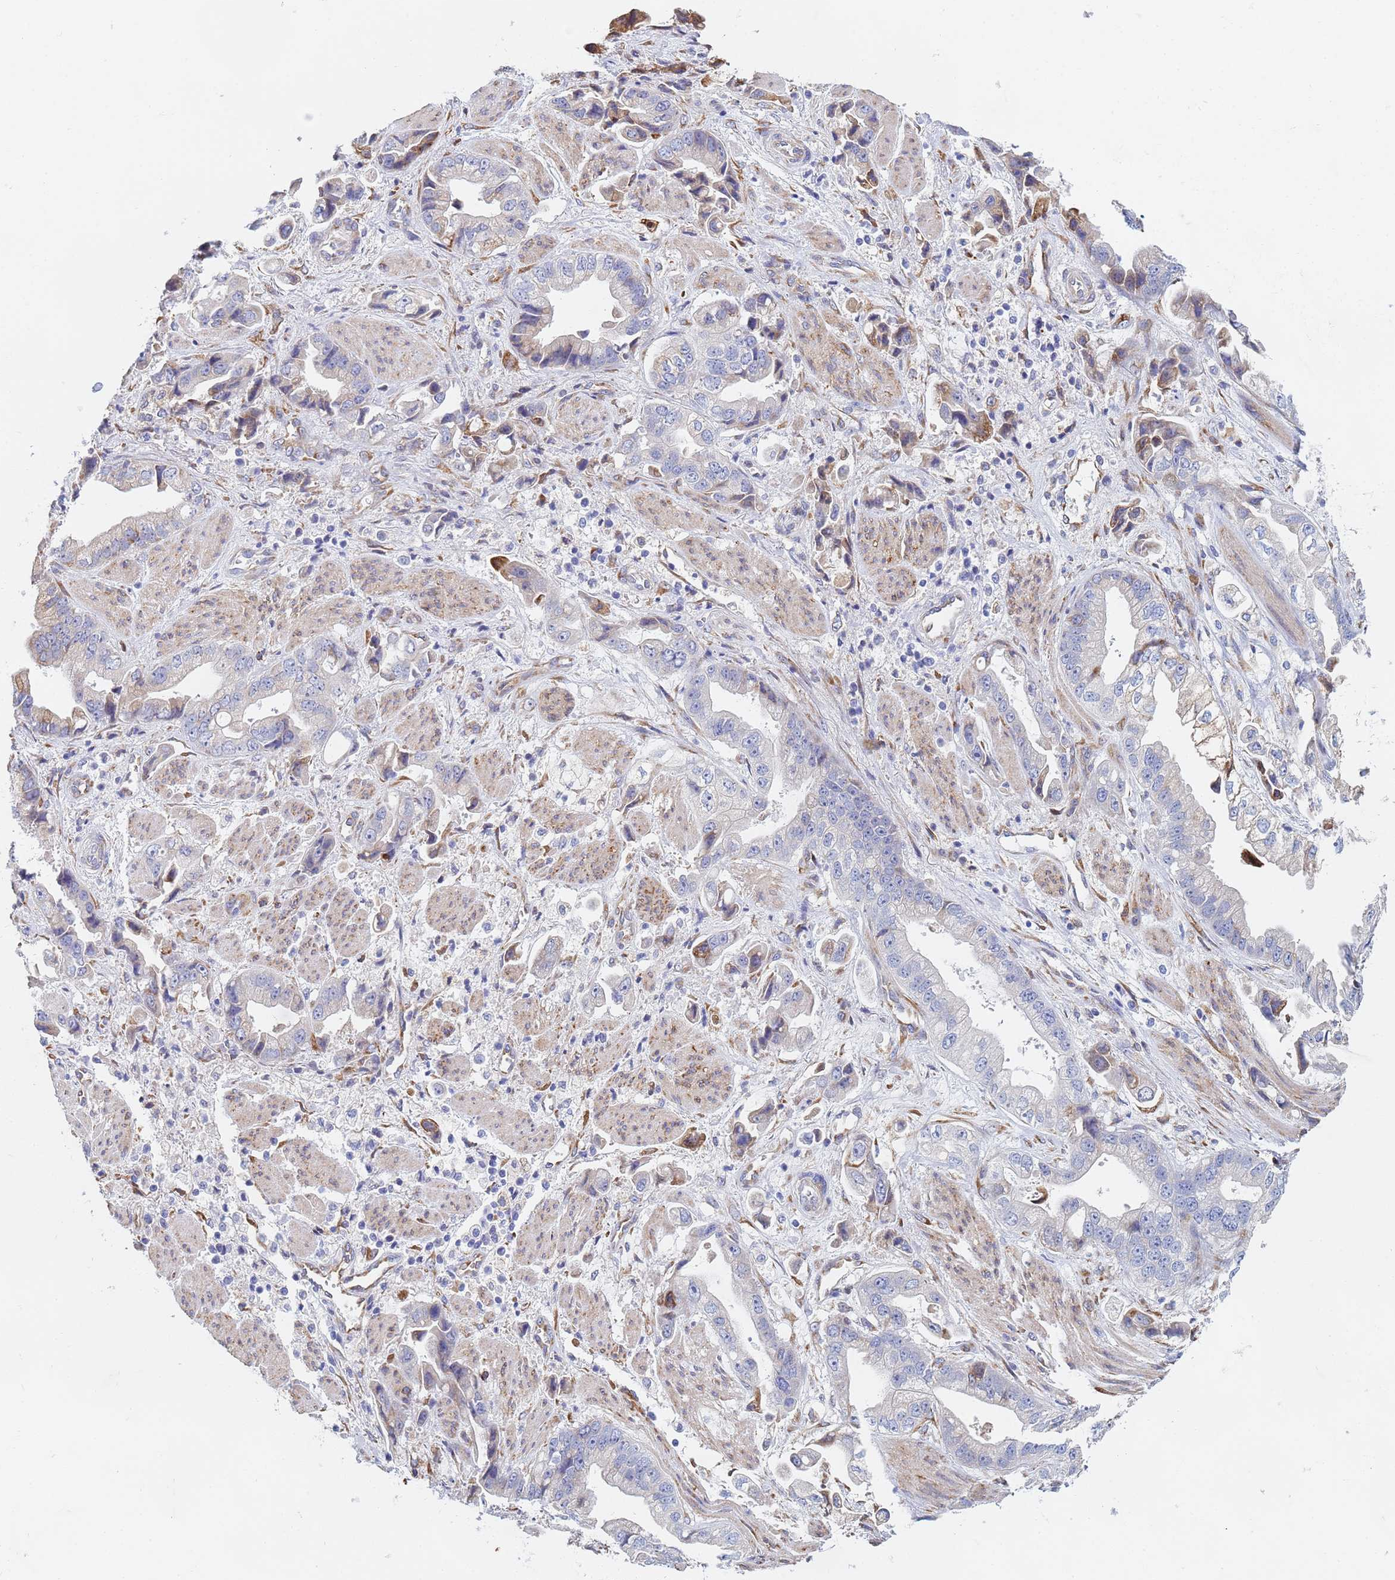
{"staining": {"intensity": "moderate", "quantity": "<25%", "location": "cytoplasmic/membranous"}, "tissue": "stomach cancer", "cell_type": "Tumor cells", "image_type": "cancer", "snomed": [{"axis": "morphology", "description": "Adenocarcinoma, NOS"}, {"axis": "topography", "description": "Stomach"}], "caption": "Immunohistochemical staining of human stomach adenocarcinoma demonstrates low levels of moderate cytoplasmic/membranous protein positivity in approximately <25% of tumor cells.", "gene": "GDAP2", "patient": {"sex": "male", "age": 62}}